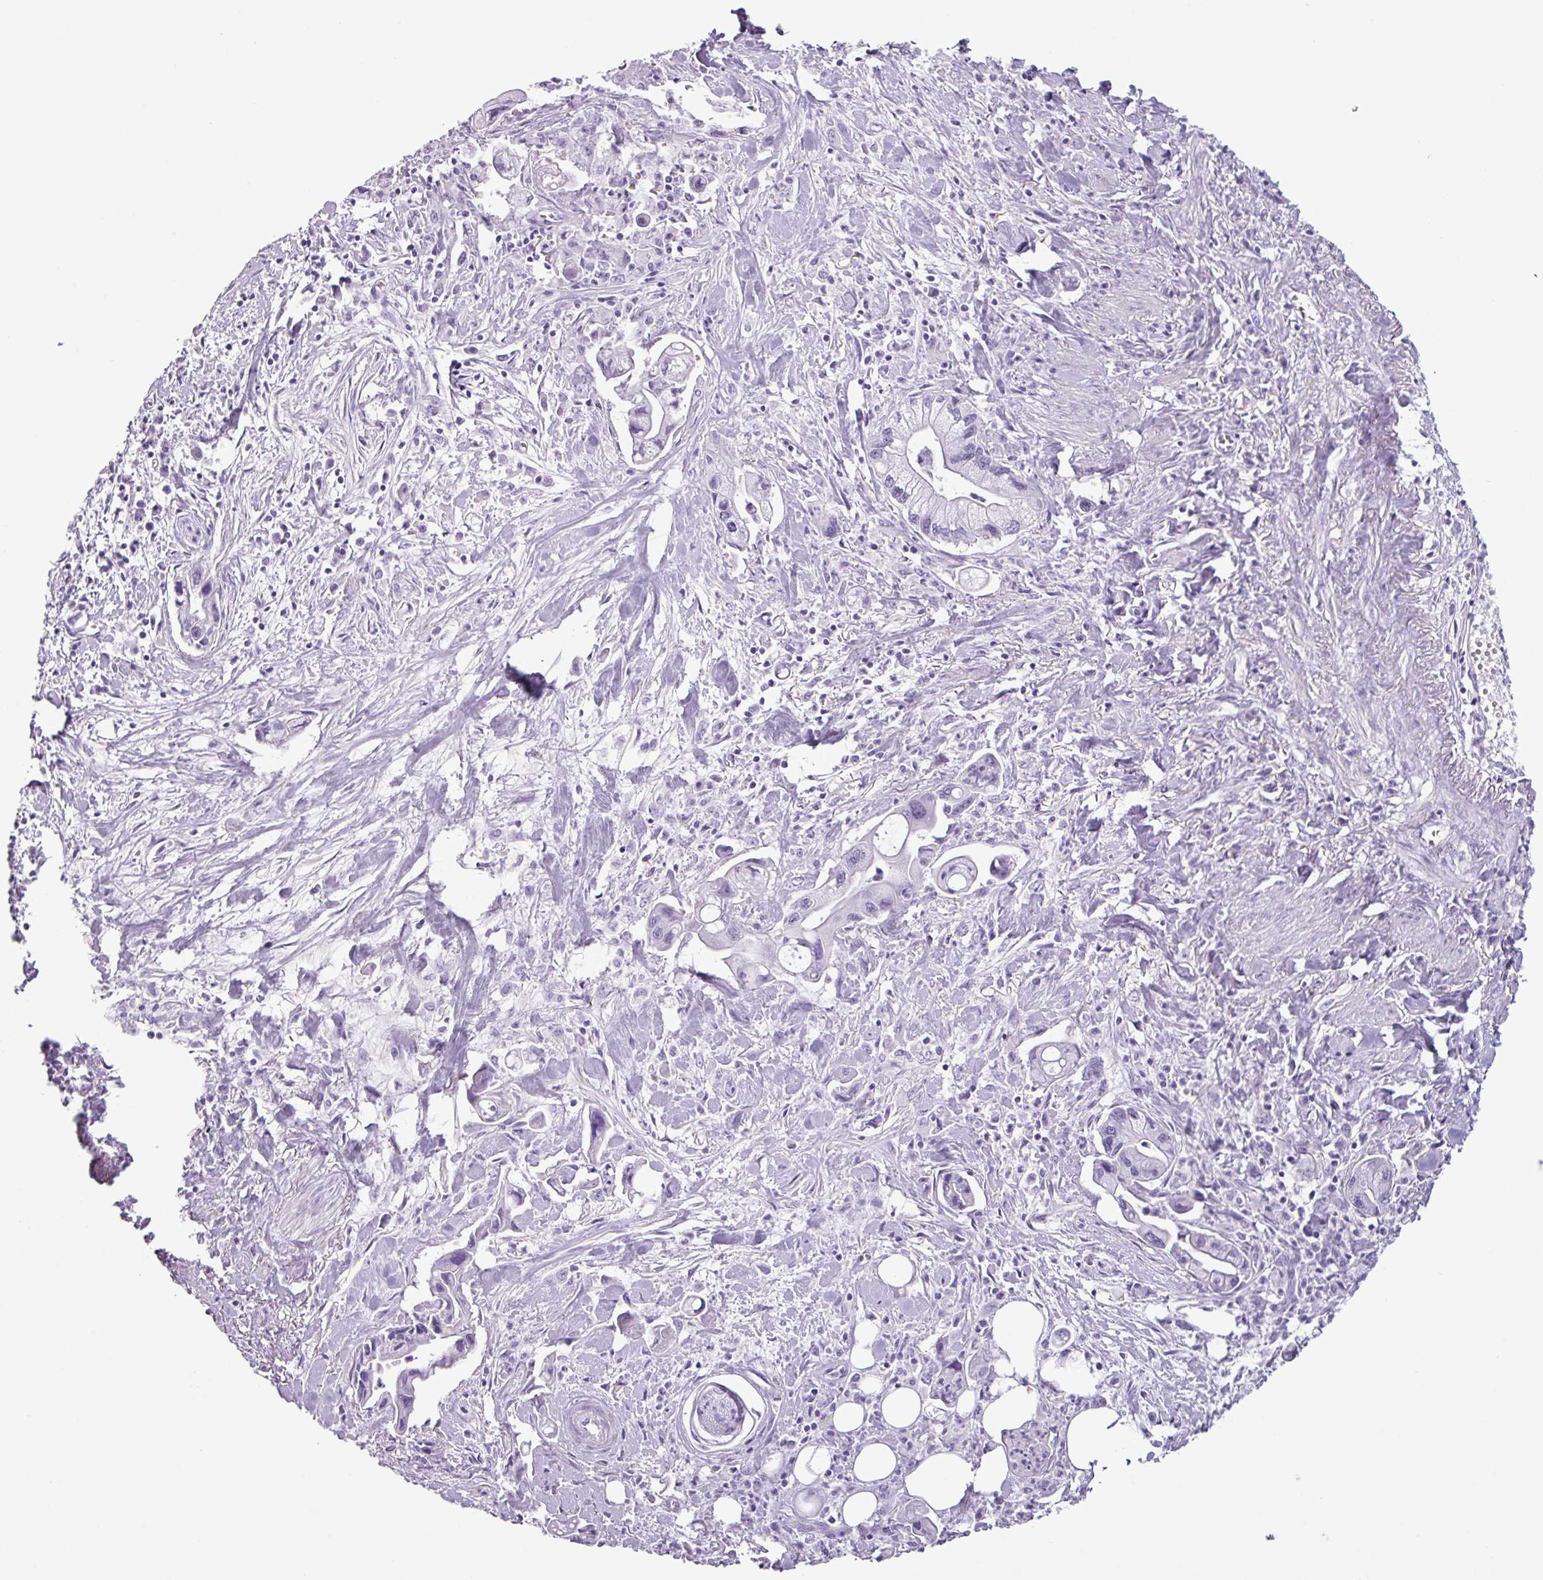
{"staining": {"intensity": "negative", "quantity": "none", "location": "none"}, "tissue": "pancreatic cancer", "cell_type": "Tumor cells", "image_type": "cancer", "snomed": [{"axis": "morphology", "description": "Adenocarcinoma, NOS"}, {"axis": "topography", "description": "Pancreas"}], "caption": "DAB (3,3'-diaminobenzidine) immunohistochemical staining of pancreatic cancer demonstrates no significant staining in tumor cells.", "gene": "SCT", "patient": {"sex": "male", "age": 61}}